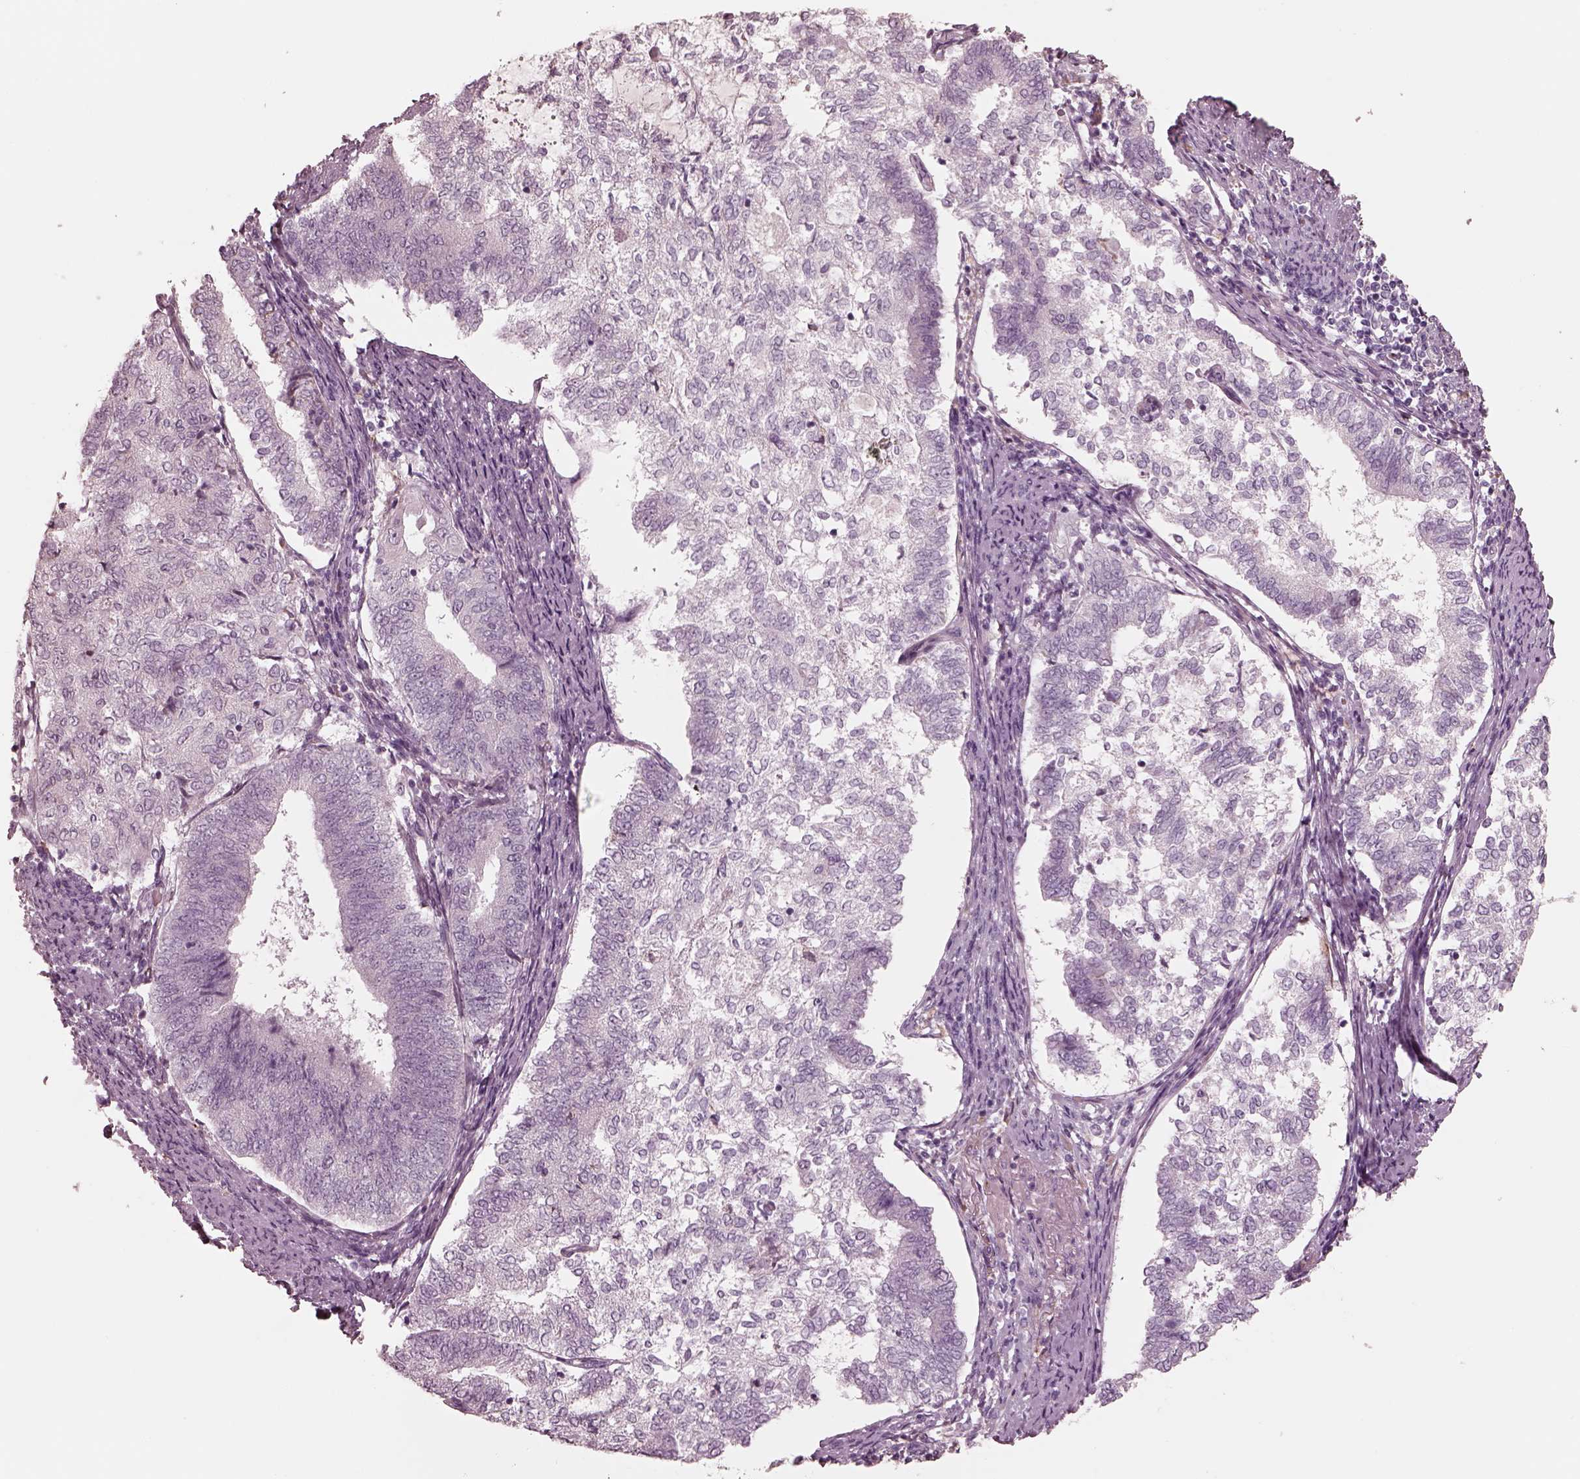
{"staining": {"intensity": "negative", "quantity": "none", "location": "none"}, "tissue": "endometrial cancer", "cell_type": "Tumor cells", "image_type": "cancer", "snomed": [{"axis": "morphology", "description": "Adenocarcinoma, NOS"}, {"axis": "topography", "description": "Endometrium"}], "caption": "Tumor cells are negative for protein expression in human endometrial cancer. (DAB immunohistochemistry visualized using brightfield microscopy, high magnification).", "gene": "CADM2", "patient": {"sex": "female", "age": 65}}